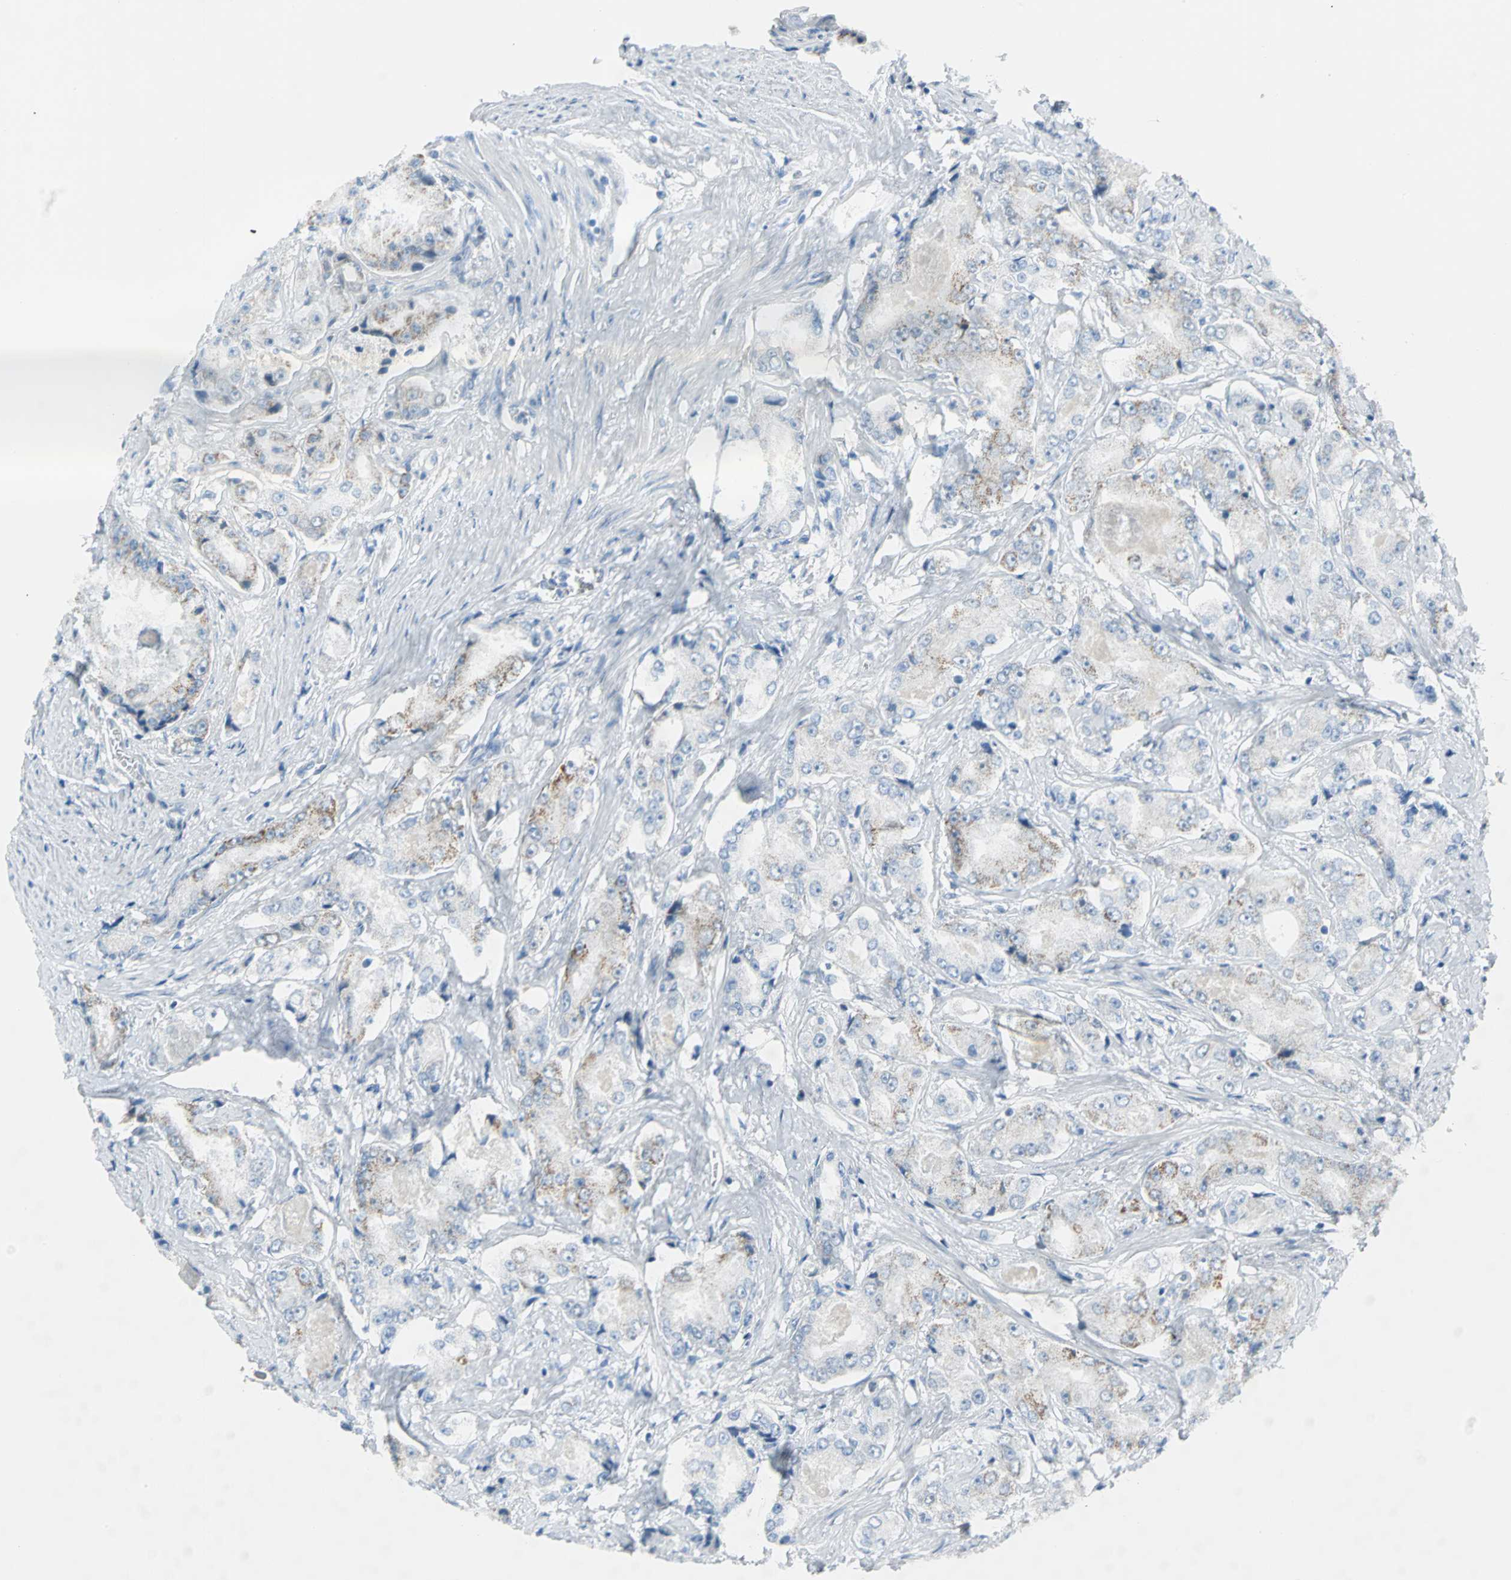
{"staining": {"intensity": "weak", "quantity": "<25%", "location": "cytoplasmic/membranous"}, "tissue": "prostate cancer", "cell_type": "Tumor cells", "image_type": "cancer", "snomed": [{"axis": "morphology", "description": "Adenocarcinoma, High grade"}, {"axis": "topography", "description": "Prostate"}], "caption": "Tumor cells show no significant expression in prostate adenocarcinoma (high-grade).", "gene": "MCM3", "patient": {"sex": "male", "age": 73}}